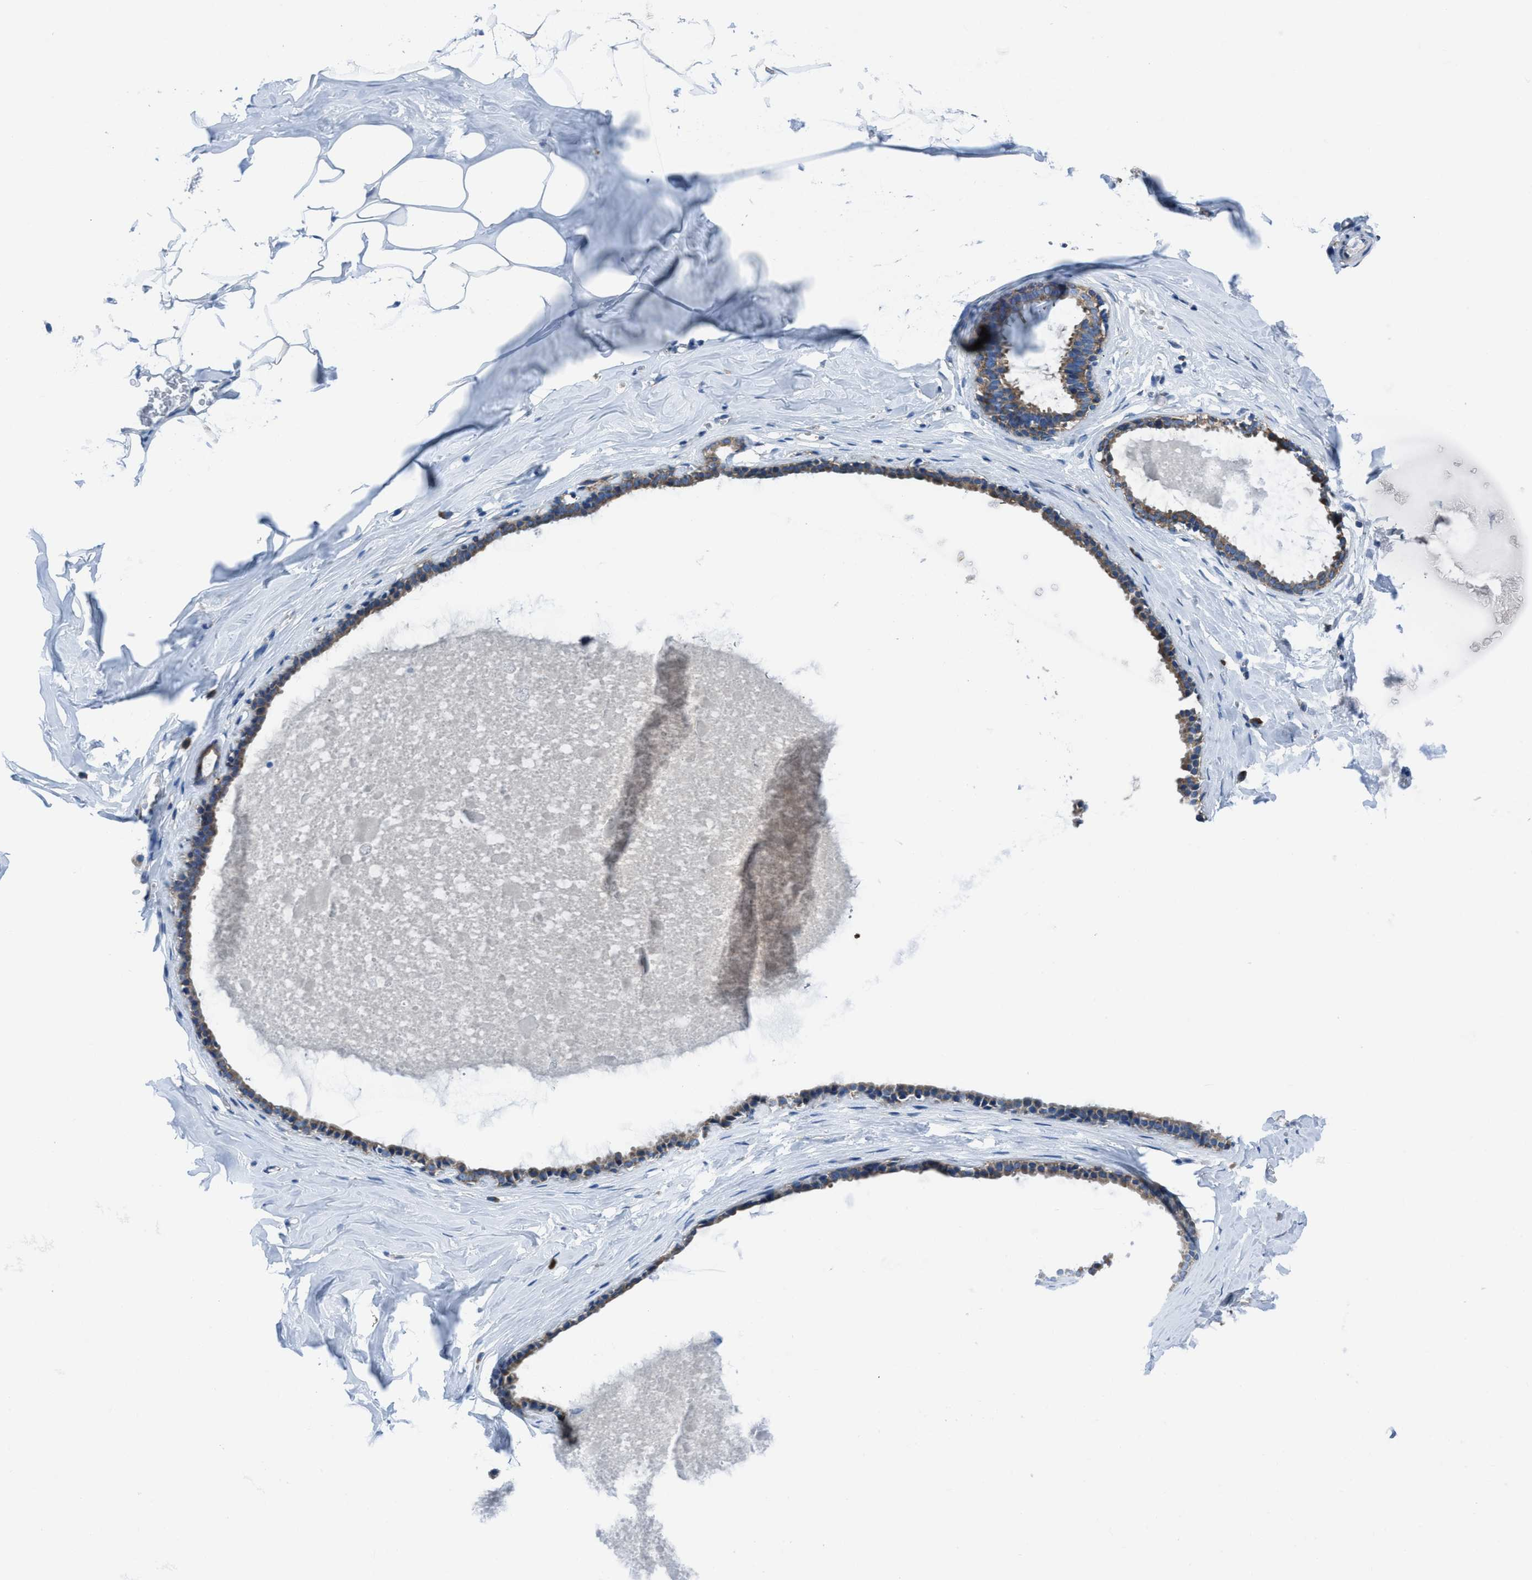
{"staining": {"intensity": "negative", "quantity": "none", "location": "none"}, "tissue": "adipose tissue", "cell_type": "Adipocytes", "image_type": "normal", "snomed": [{"axis": "morphology", "description": "Normal tissue, NOS"}, {"axis": "morphology", "description": "Fibrosis, NOS"}, {"axis": "topography", "description": "Breast"}, {"axis": "topography", "description": "Adipose tissue"}], "caption": "This micrograph is of unremarkable adipose tissue stained with IHC to label a protein in brown with the nuclei are counter-stained blue. There is no expression in adipocytes.", "gene": "NMT1", "patient": {"sex": "female", "age": 39}}